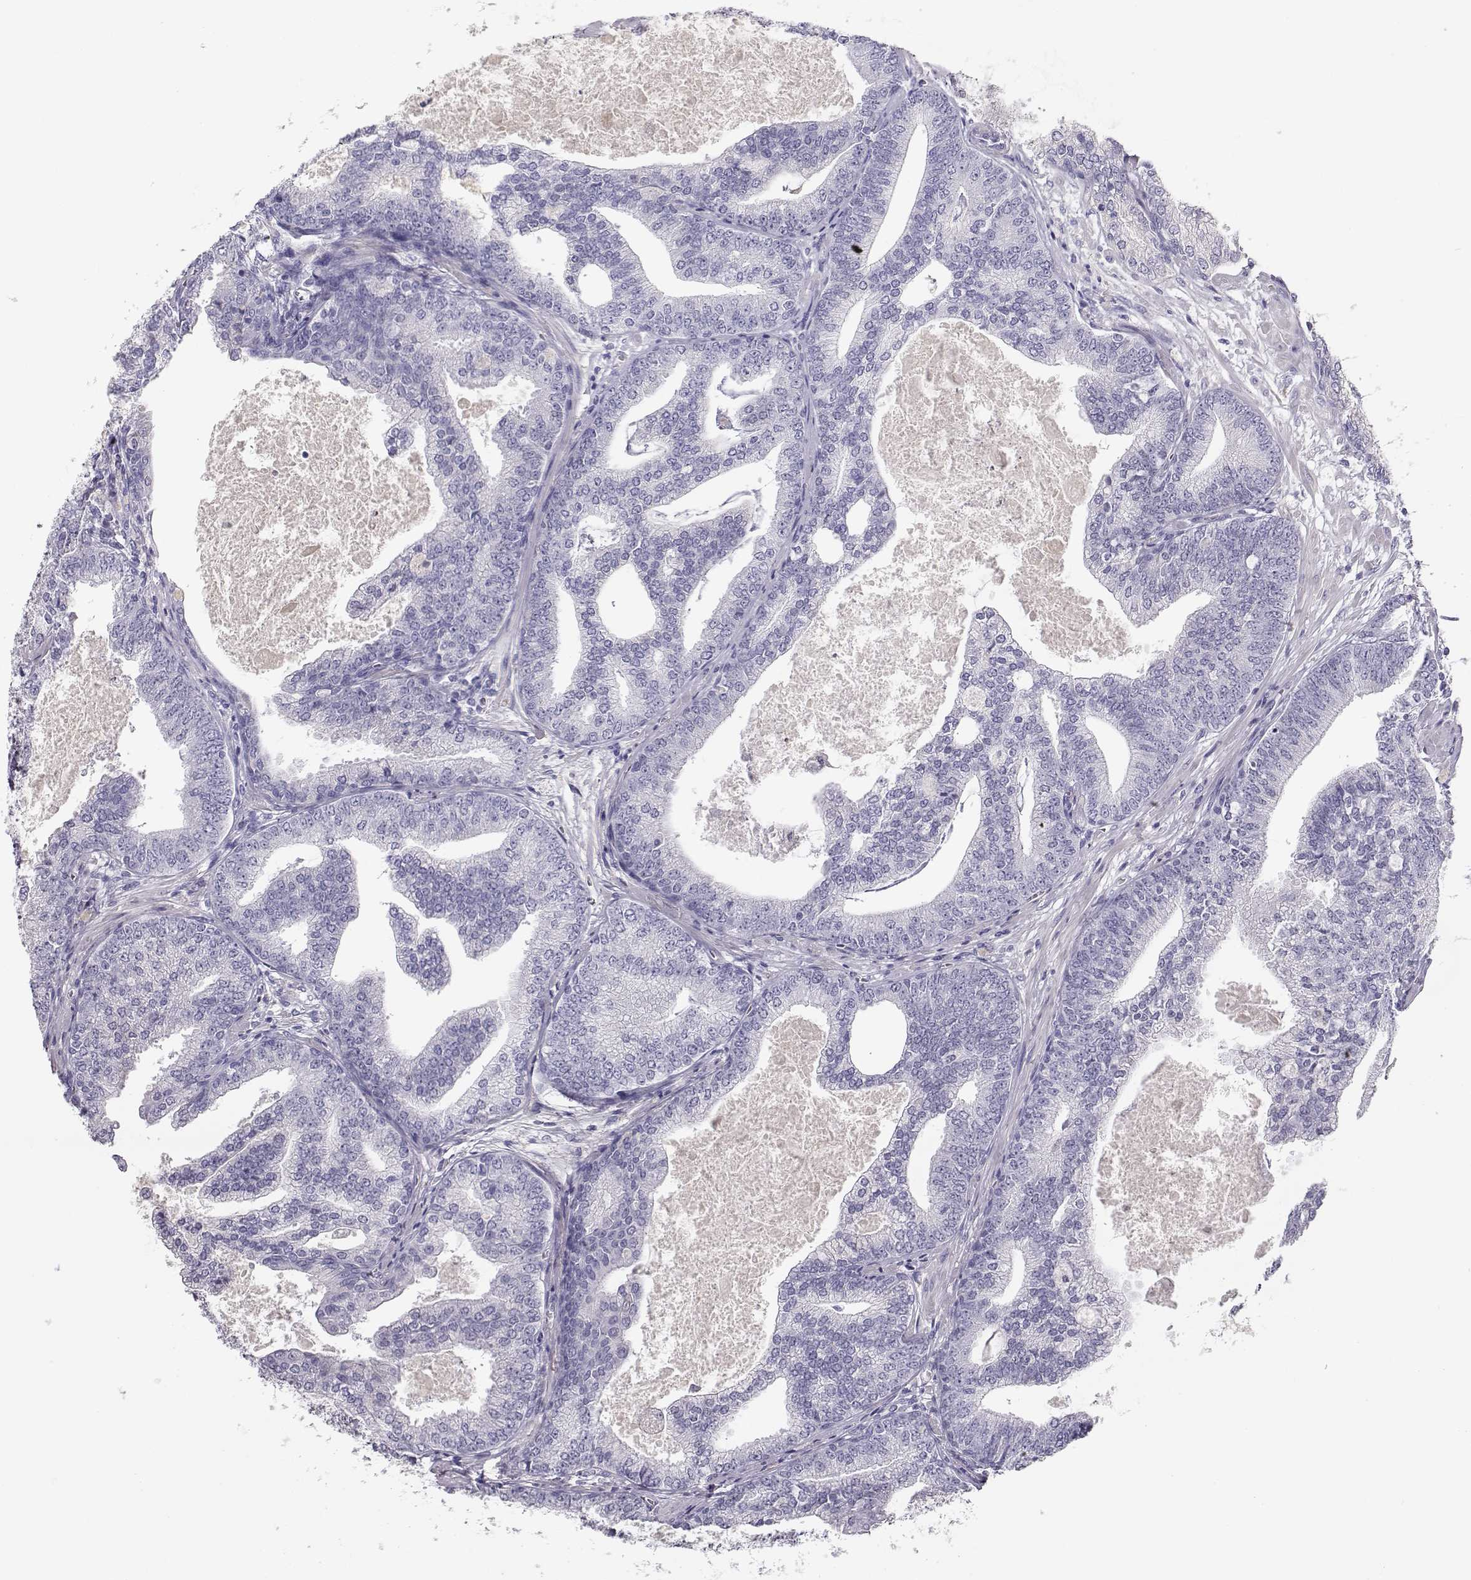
{"staining": {"intensity": "negative", "quantity": "none", "location": "none"}, "tissue": "prostate cancer", "cell_type": "Tumor cells", "image_type": "cancer", "snomed": [{"axis": "morphology", "description": "Adenocarcinoma, NOS"}, {"axis": "topography", "description": "Prostate"}], "caption": "High magnification brightfield microscopy of prostate adenocarcinoma stained with DAB (brown) and counterstained with hematoxylin (blue): tumor cells show no significant expression.", "gene": "SLCO6A1", "patient": {"sex": "male", "age": 64}}